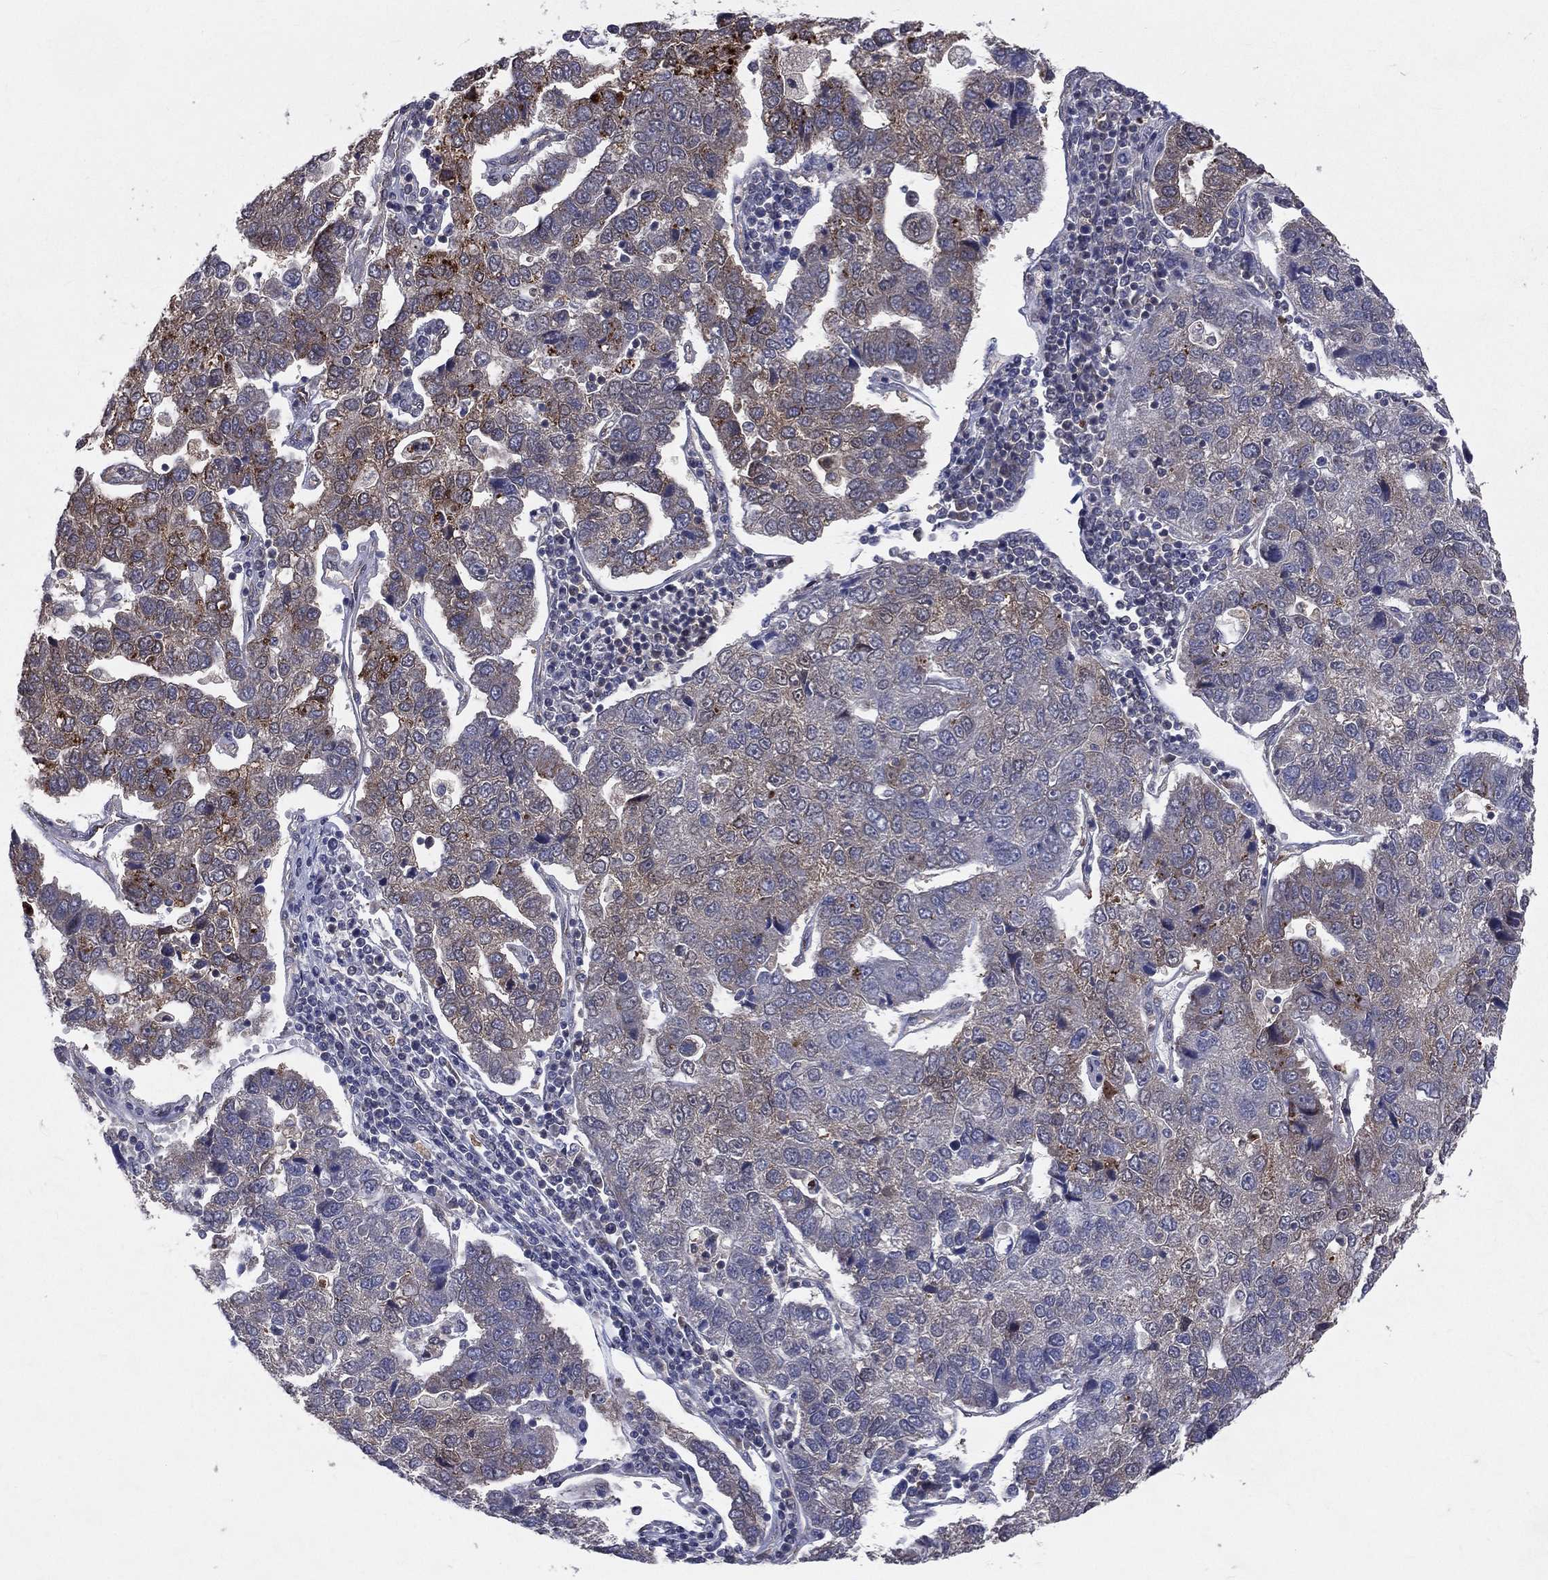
{"staining": {"intensity": "moderate", "quantity": "<25%", "location": "cytoplasmic/membranous"}, "tissue": "pancreatic cancer", "cell_type": "Tumor cells", "image_type": "cancer", "snomed": [{"axis": "morphology", "description": "Adenocarcinoma, NOS"}, {"axis": "topography", "description": "Pancreas"}], "caption": "Moderate cytoplasmic/membranous staining for a protein is appreciated in about <25% of tumor cells of pancreatic adenocarcinoma using IHC.", "gene": "GMPR2", "patient": {"sex": "female", "age": 61}}